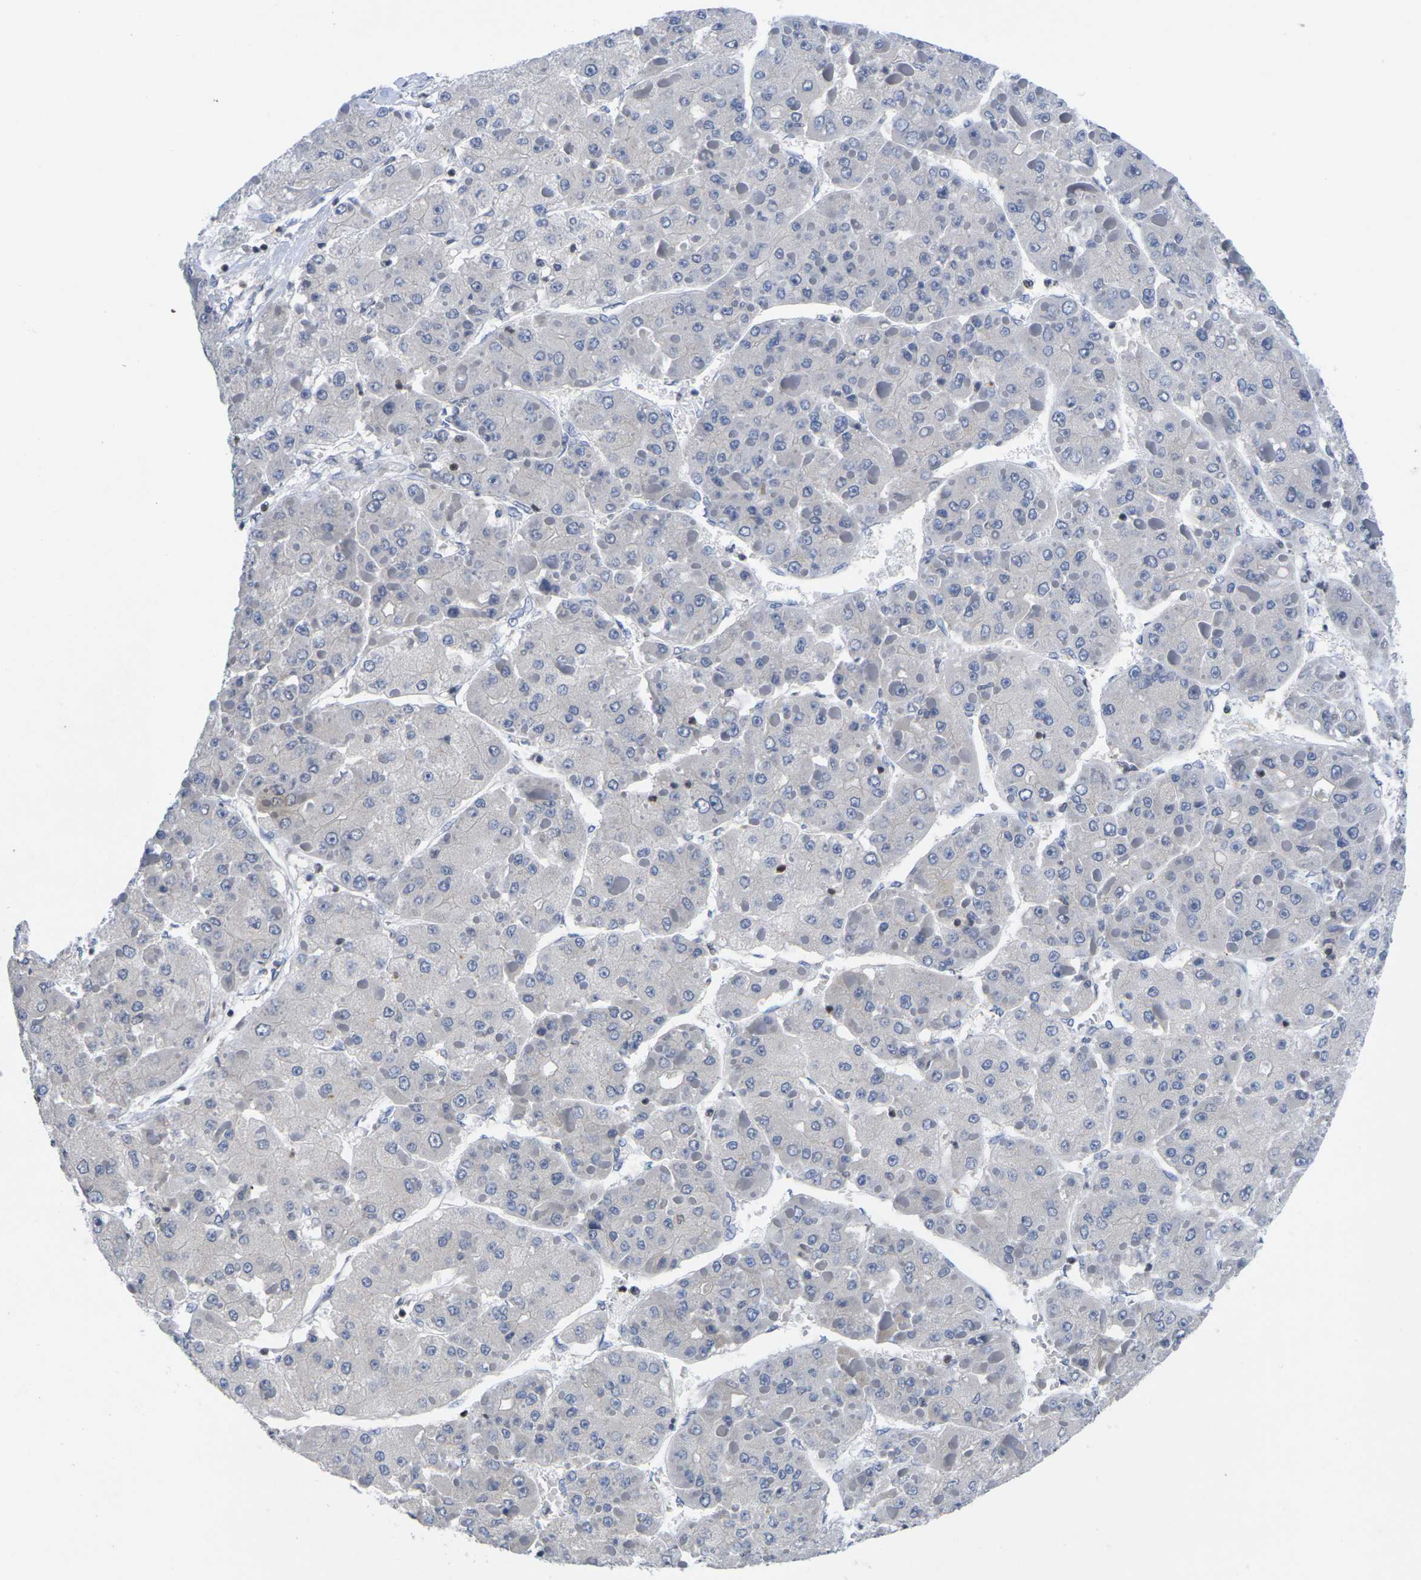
{"staining": {"intensity": "negative", "quantity": "none", "location": "none"}, "tissue": "liver cancer", "cell_type": "Tumor cells", "image_type": "cancer", "snomed": [{"axis": "morphology", "description": "Carcinoma, Hepatocellular, NOS"}, {"axis": "topography", "description": "Liver"}], "caption": "Tumor cells show no significant protein positivity in liver cancer.", "gene": "IKZF1", "patient": {"sex": "female", "age": 73}}